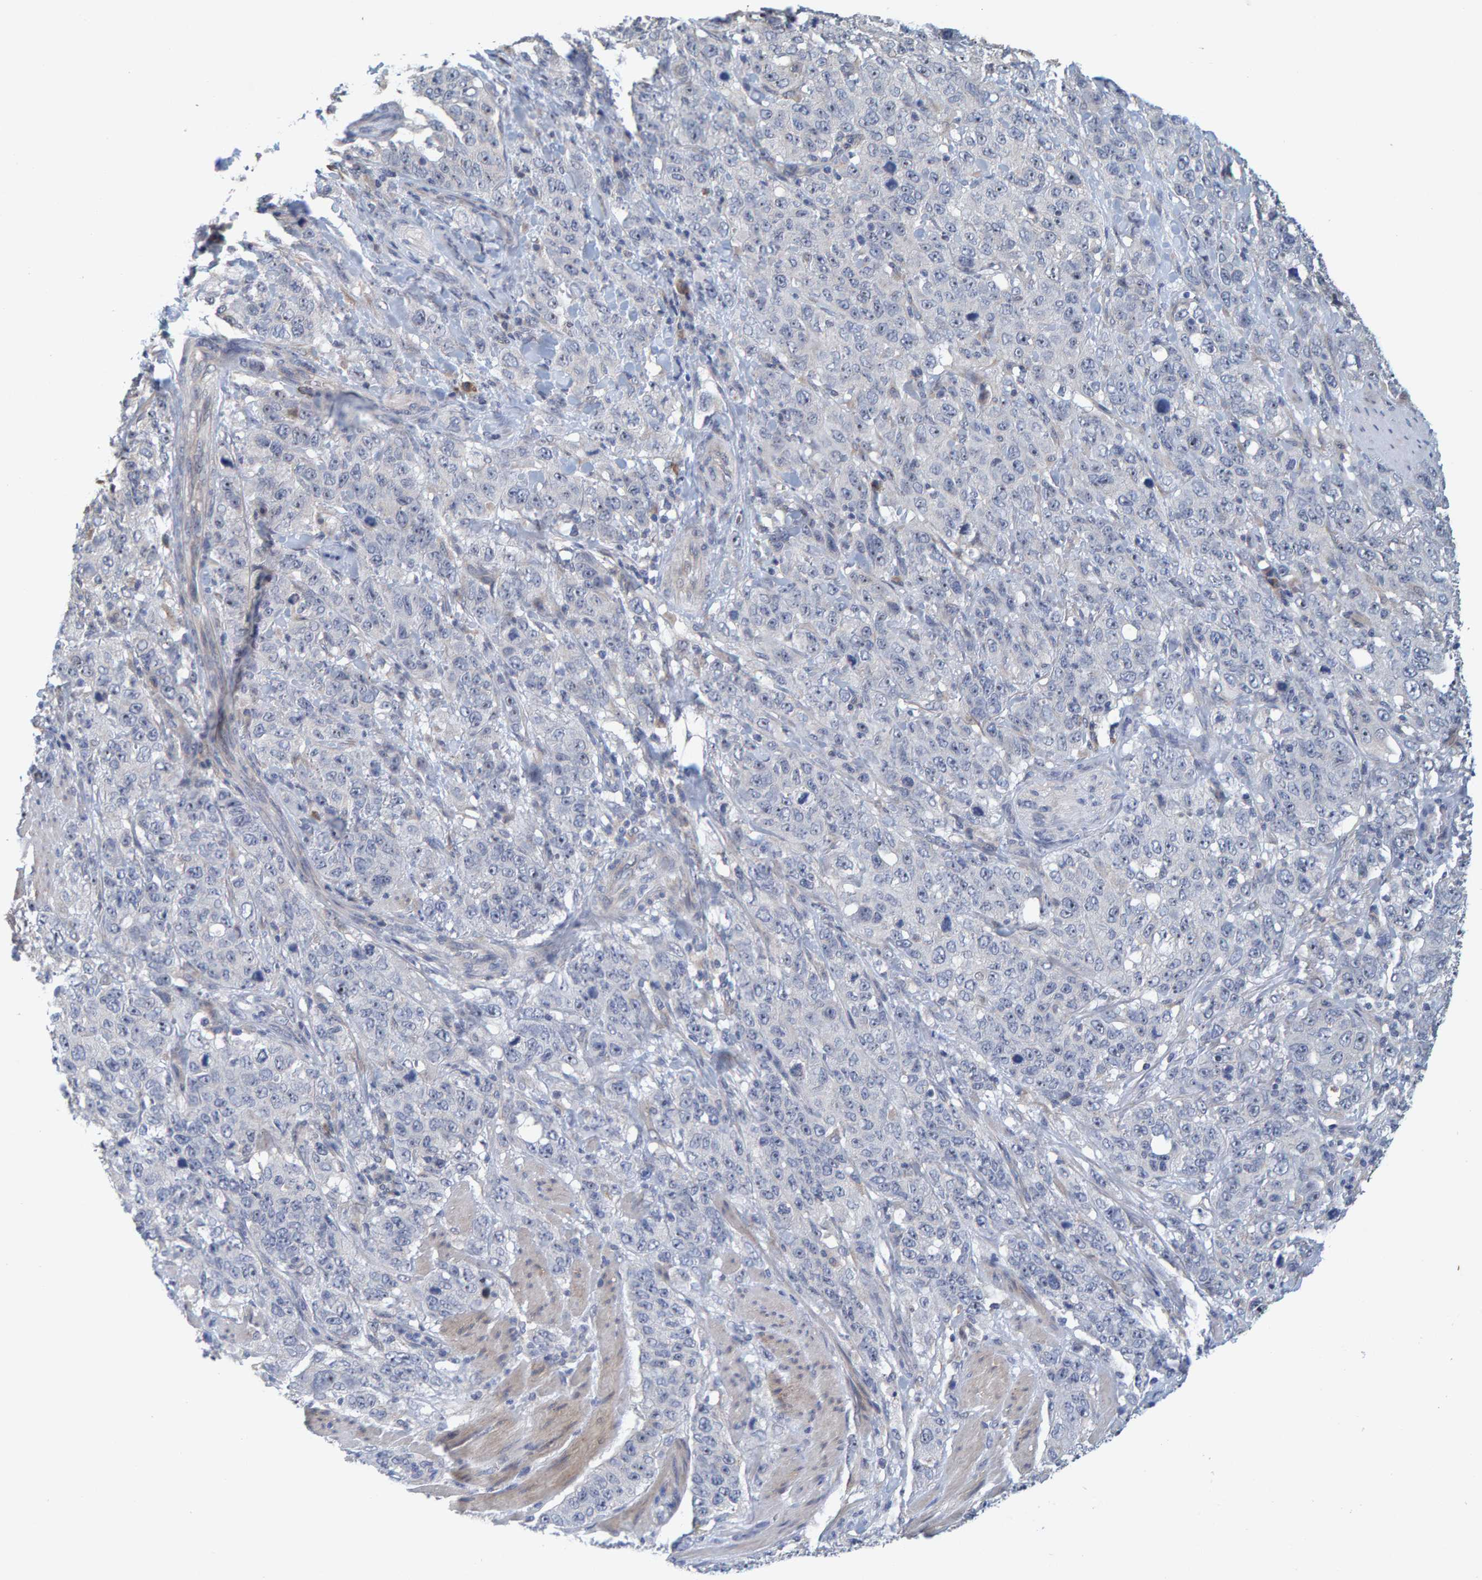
{"staining": {"intensity": "weak", "quantity": "<25%", "location": "nuclear"}, "tissue": "stomach cancer", "cell_type": "Tumor cells", "image_type": "cancer", "snomed": [{"axis": "morphology", "description": "Adenocarcinoma, NOS"}, {"axis": "topography", "description": "Stomach"}], "caption": "The image reveals no staining of tumor cells in stomach adenocarcinoma.", "gene": "ZNF77", "patient": {"sex": "male", "age": 48}}